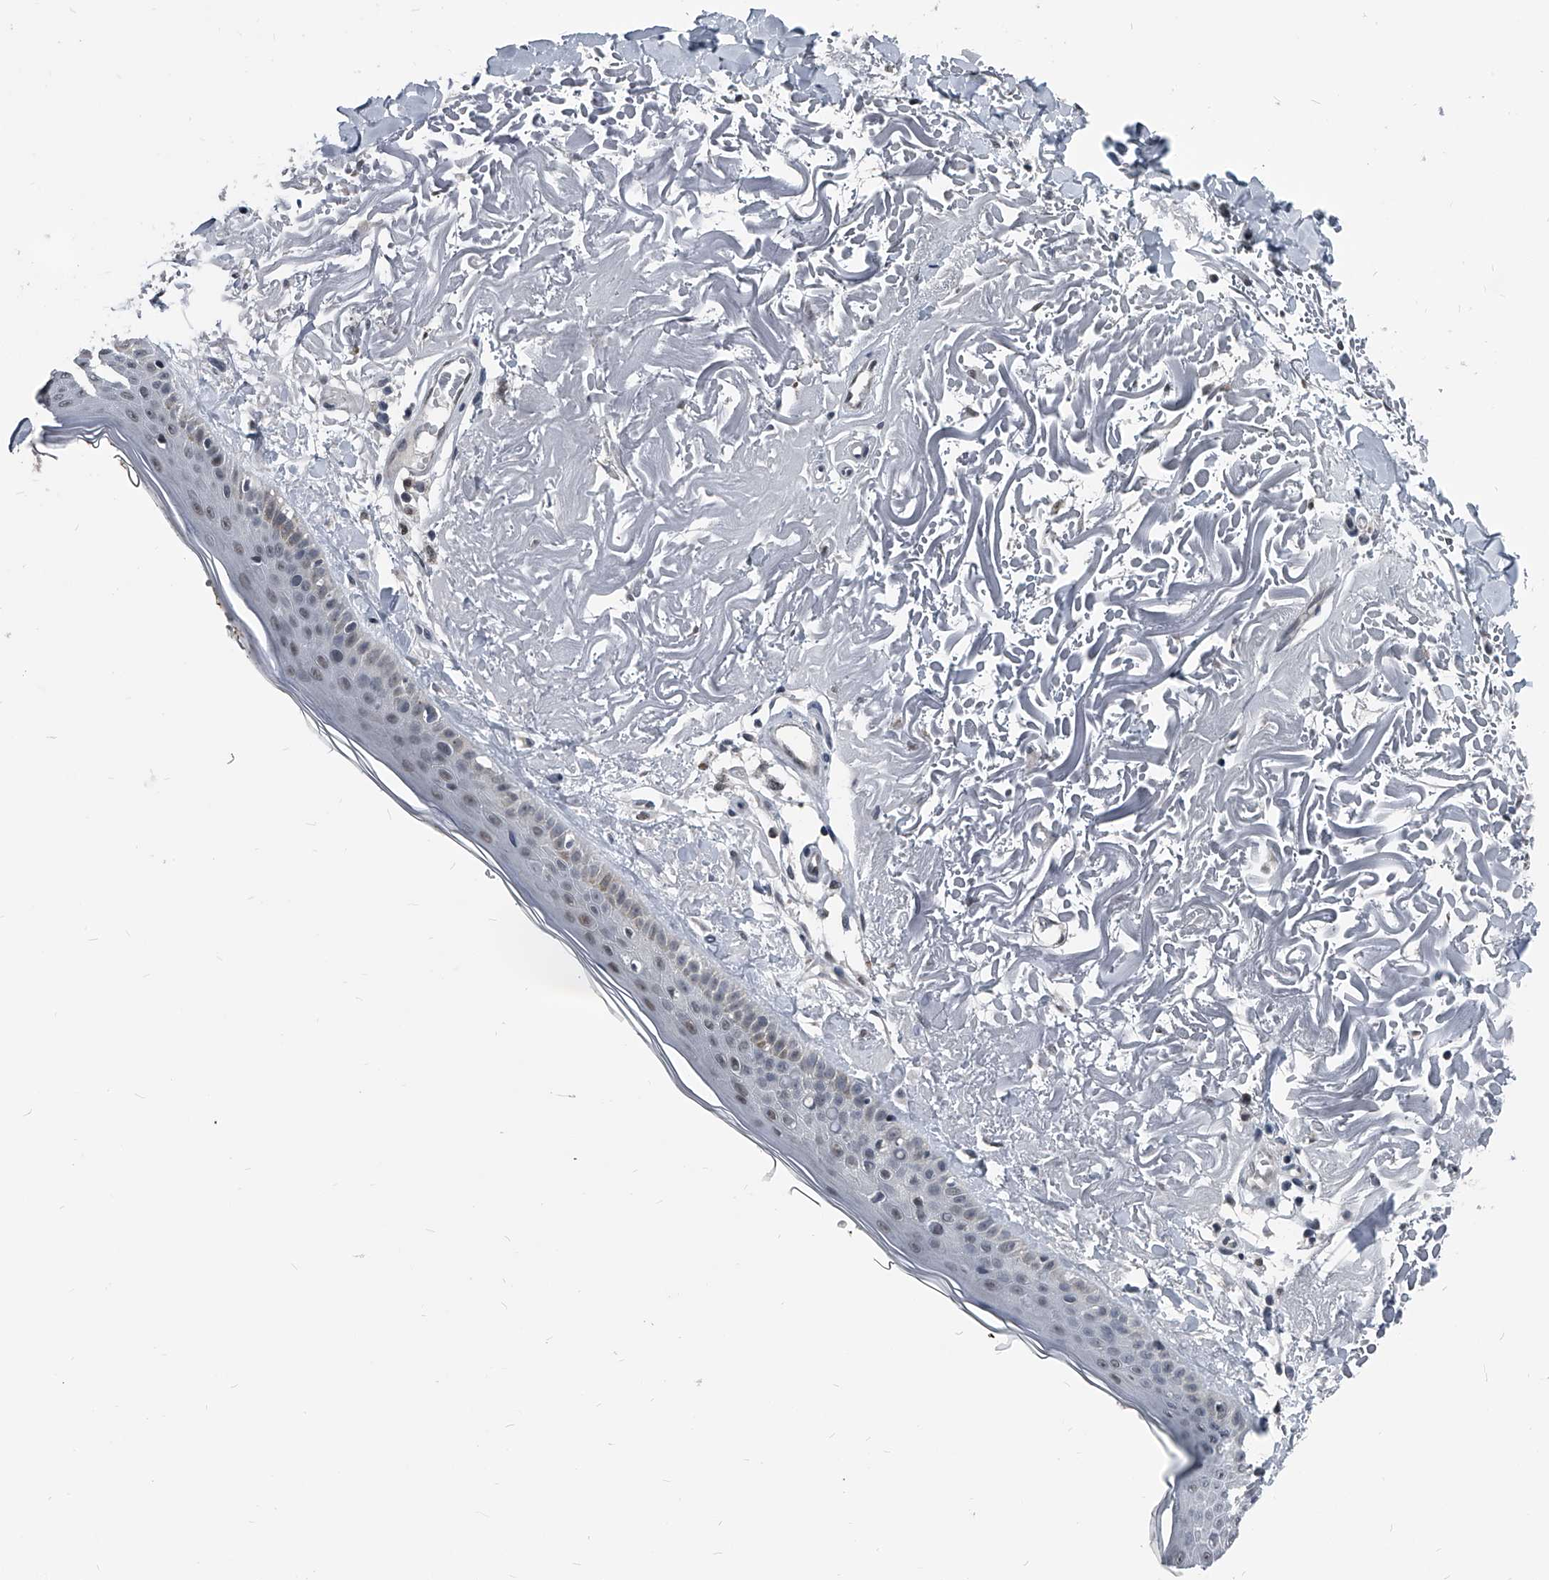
{"staining": {"intensity": "weak", "quantity": ">75%", "location": "nuclear"}, "tissue": "skin", "cell_type": "Fibroblasts", "image_type": "normal", "snomed": [{"axis": "morphology", "description": "Normal tissue, NOS"}, {"axis": "topography", "description": "Skin"}, {"axis": "topography", "description": "Skeletal muscle"}], "caption": "Immunohistochemical staining of unremarkable human skin displays low levels of weak nuclear staining in about >75% of fibroblasts.", "gene": "MEN1", "patient": {"sex": "male", "age": 83}}